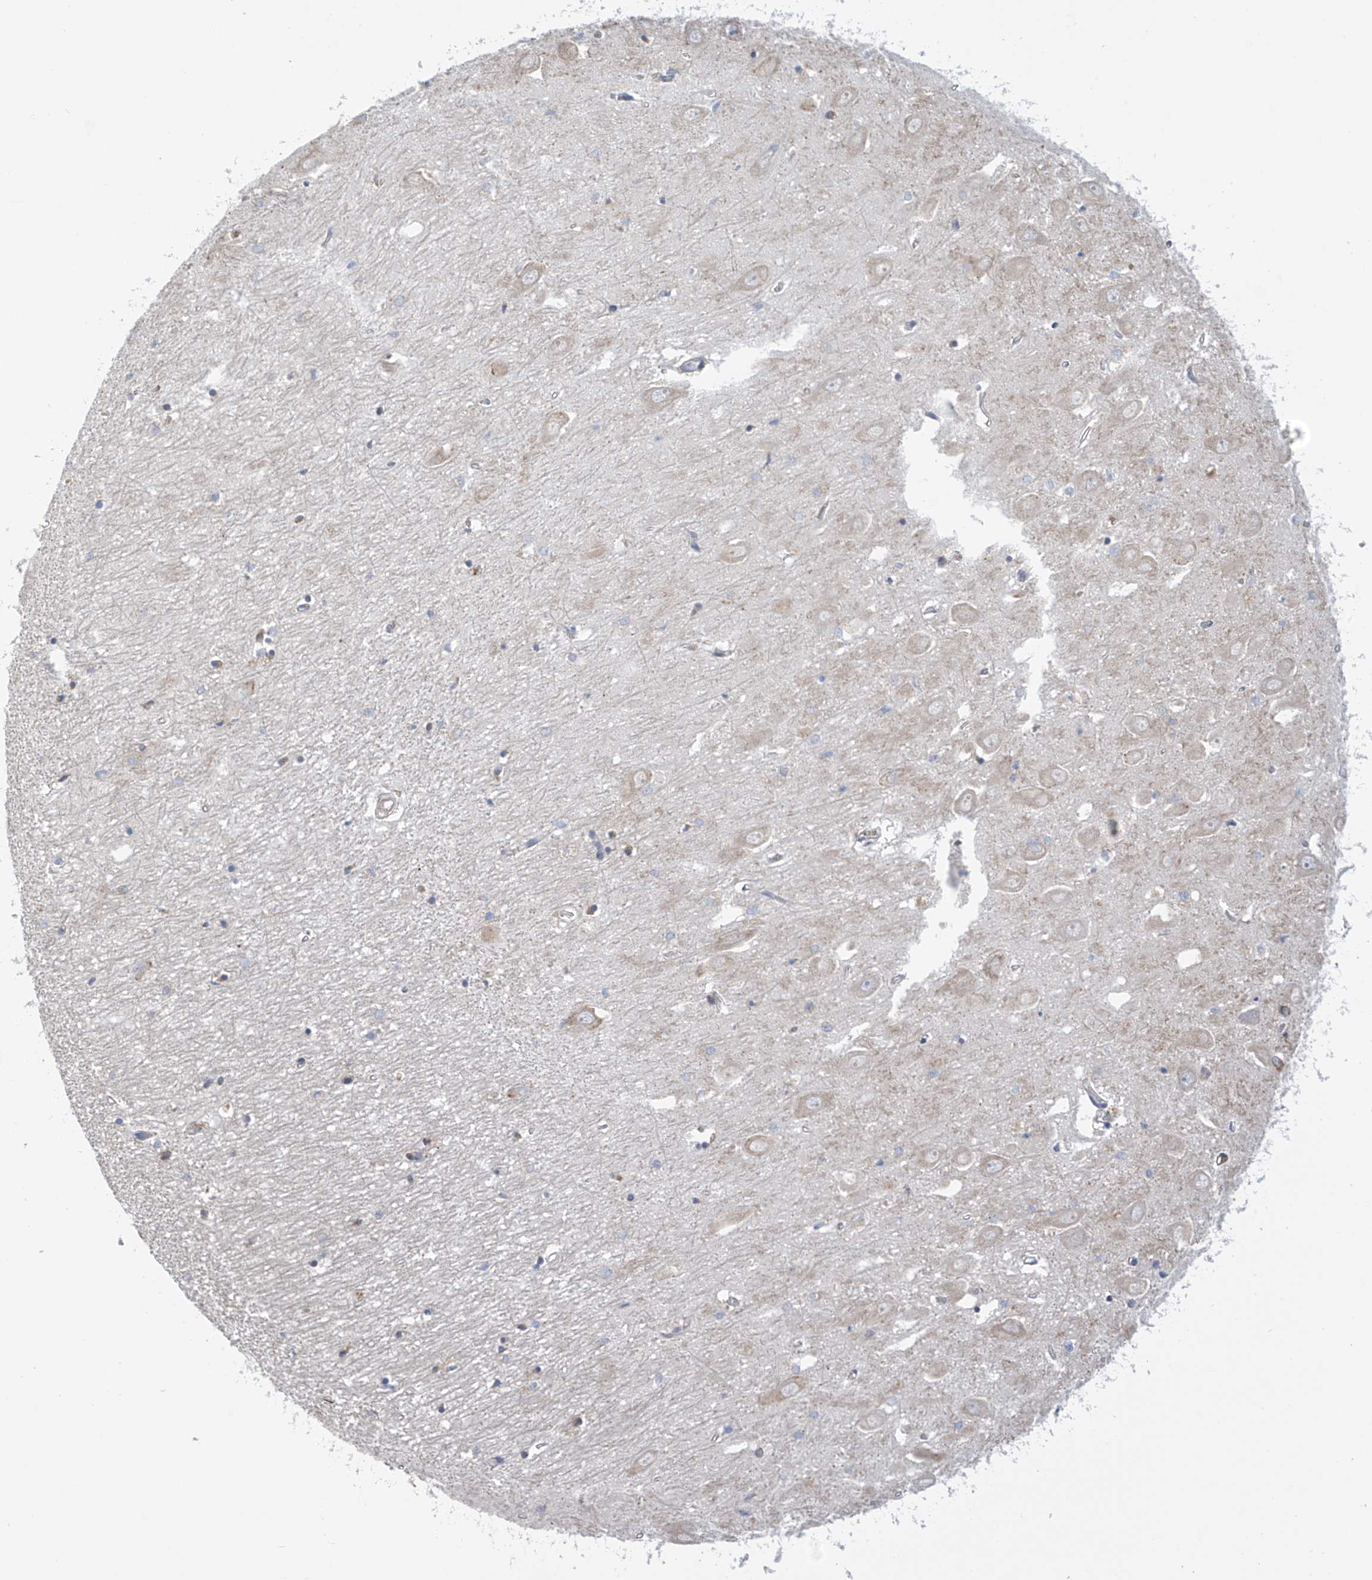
{"staining": {"intensity": "negative", "quantity": "none", "location": "none"}, "tissue": "hippocampus", "cell_type": "Glial cells", "image_type": "normal", "snomed": [{"axis": "morphology", "description": "Normal tissue, NOS"}, {"axis": "topography", "description": "Hippocampus"}], "caption": "DAB immunohistochemical staining of benign human hippocampus demonstrates no significant staining in glial cells.", "gene": "REC8", "patient": {"sex": "female", "age": 64}}